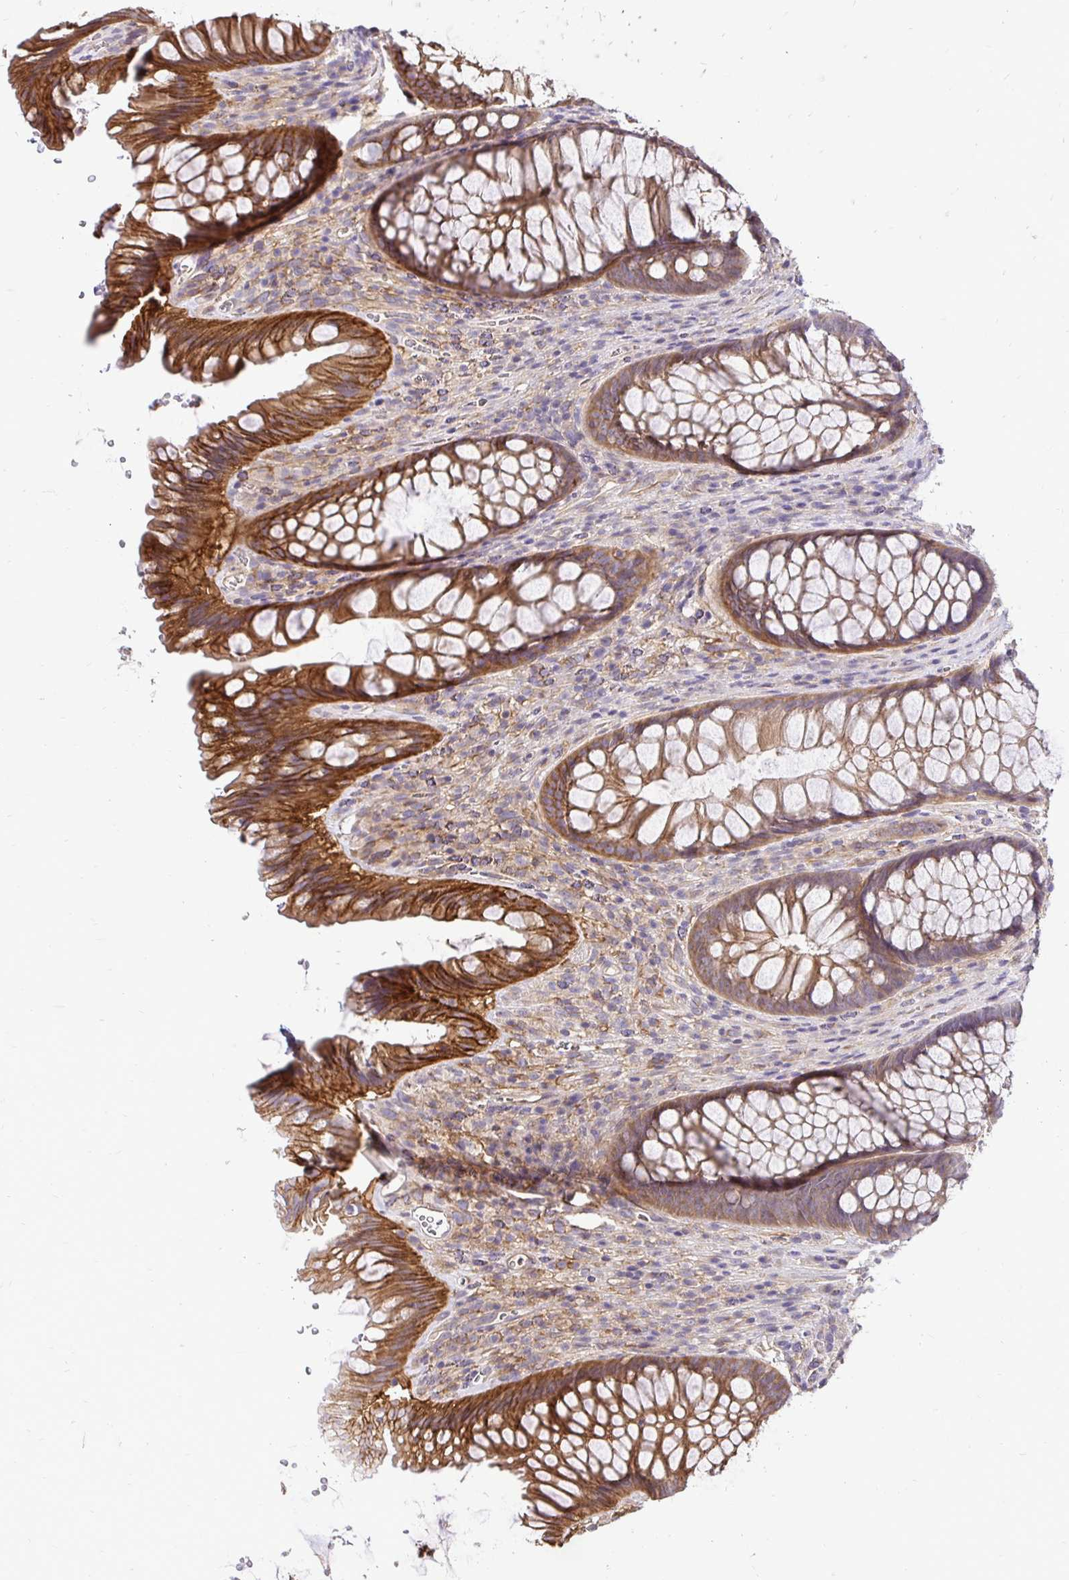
{"staining": {"intensity": "strong", "quantity": "25%-75%", "location": "cytoplasmic/membranous"}, "tissue": "rectum", "cell_type": "Glandular cells", "image_type": "normal", "snomed": [{"axis": "morphology", "description": "Normal tissue, NOS"}, {"axis": "topography", "description": "Rectum"}], "caption": "Protein expression by immunohistochemistry reveals strong cytoplasmic/membranous expression in about 25%-75% of glandular cells in normal rectum. Nuclei are stained in blue.", "gene": "SLC9A1", "patient": {"sex": "male", "age": 53}}